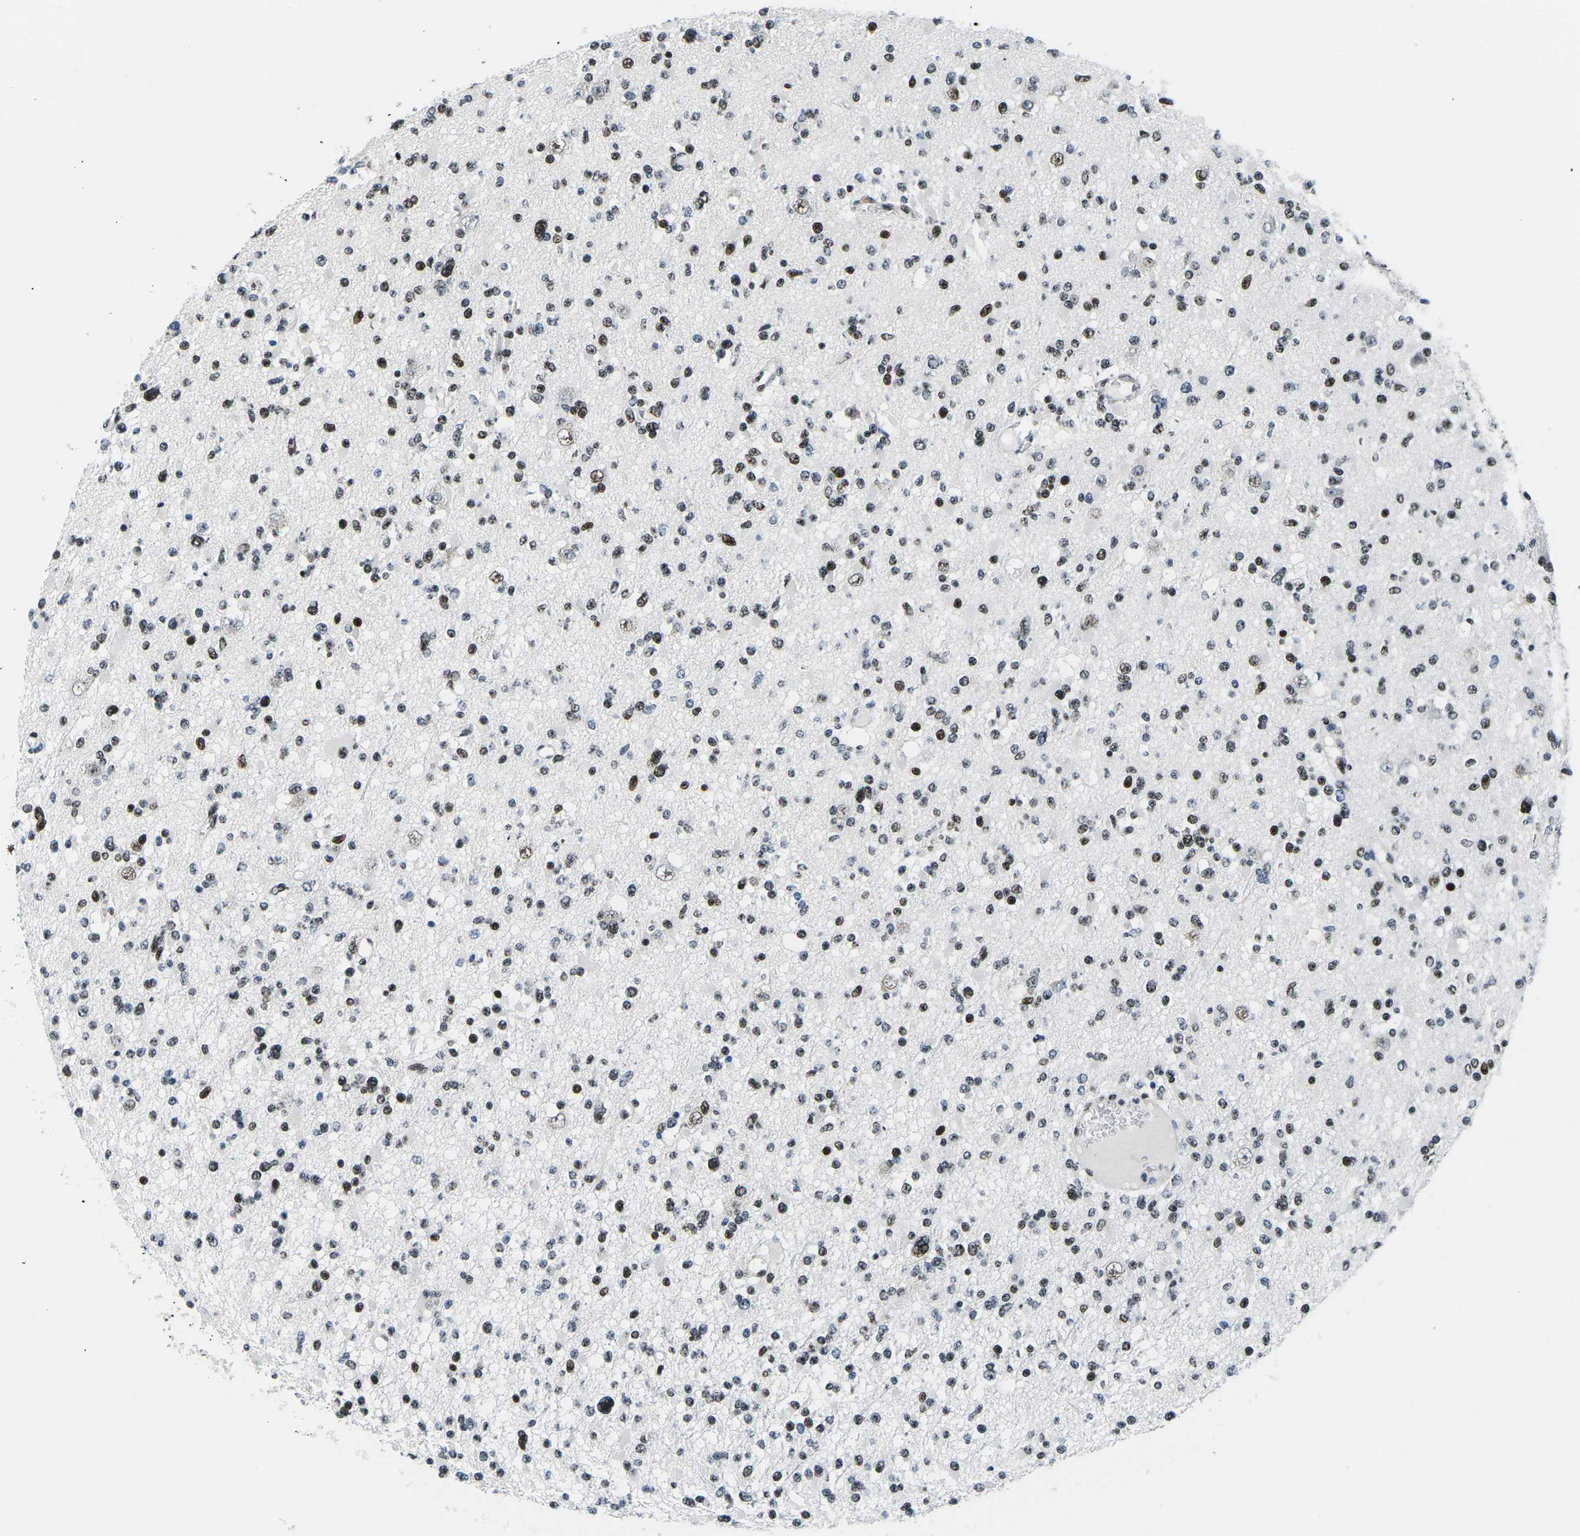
{"staining": {"intensity": "moderate", "quantity": "25%-75%", "location": "nuclear"}, "tissue": "glioma", "cell_type": "Tumor cells", "image_type": "cancer", "snomed": [{"axis": "morphology", "description": "Glioma, malignant, Low grade"}, {"axis": "topography", "description": "Brain"}], "caption": "Malignant low-grade glioma tissue reveals moderate nuclear positivity in approximately 25%-75% of tumor cells", "gene": "ATF1", "patient": {"sex": "female", "age": 22}}